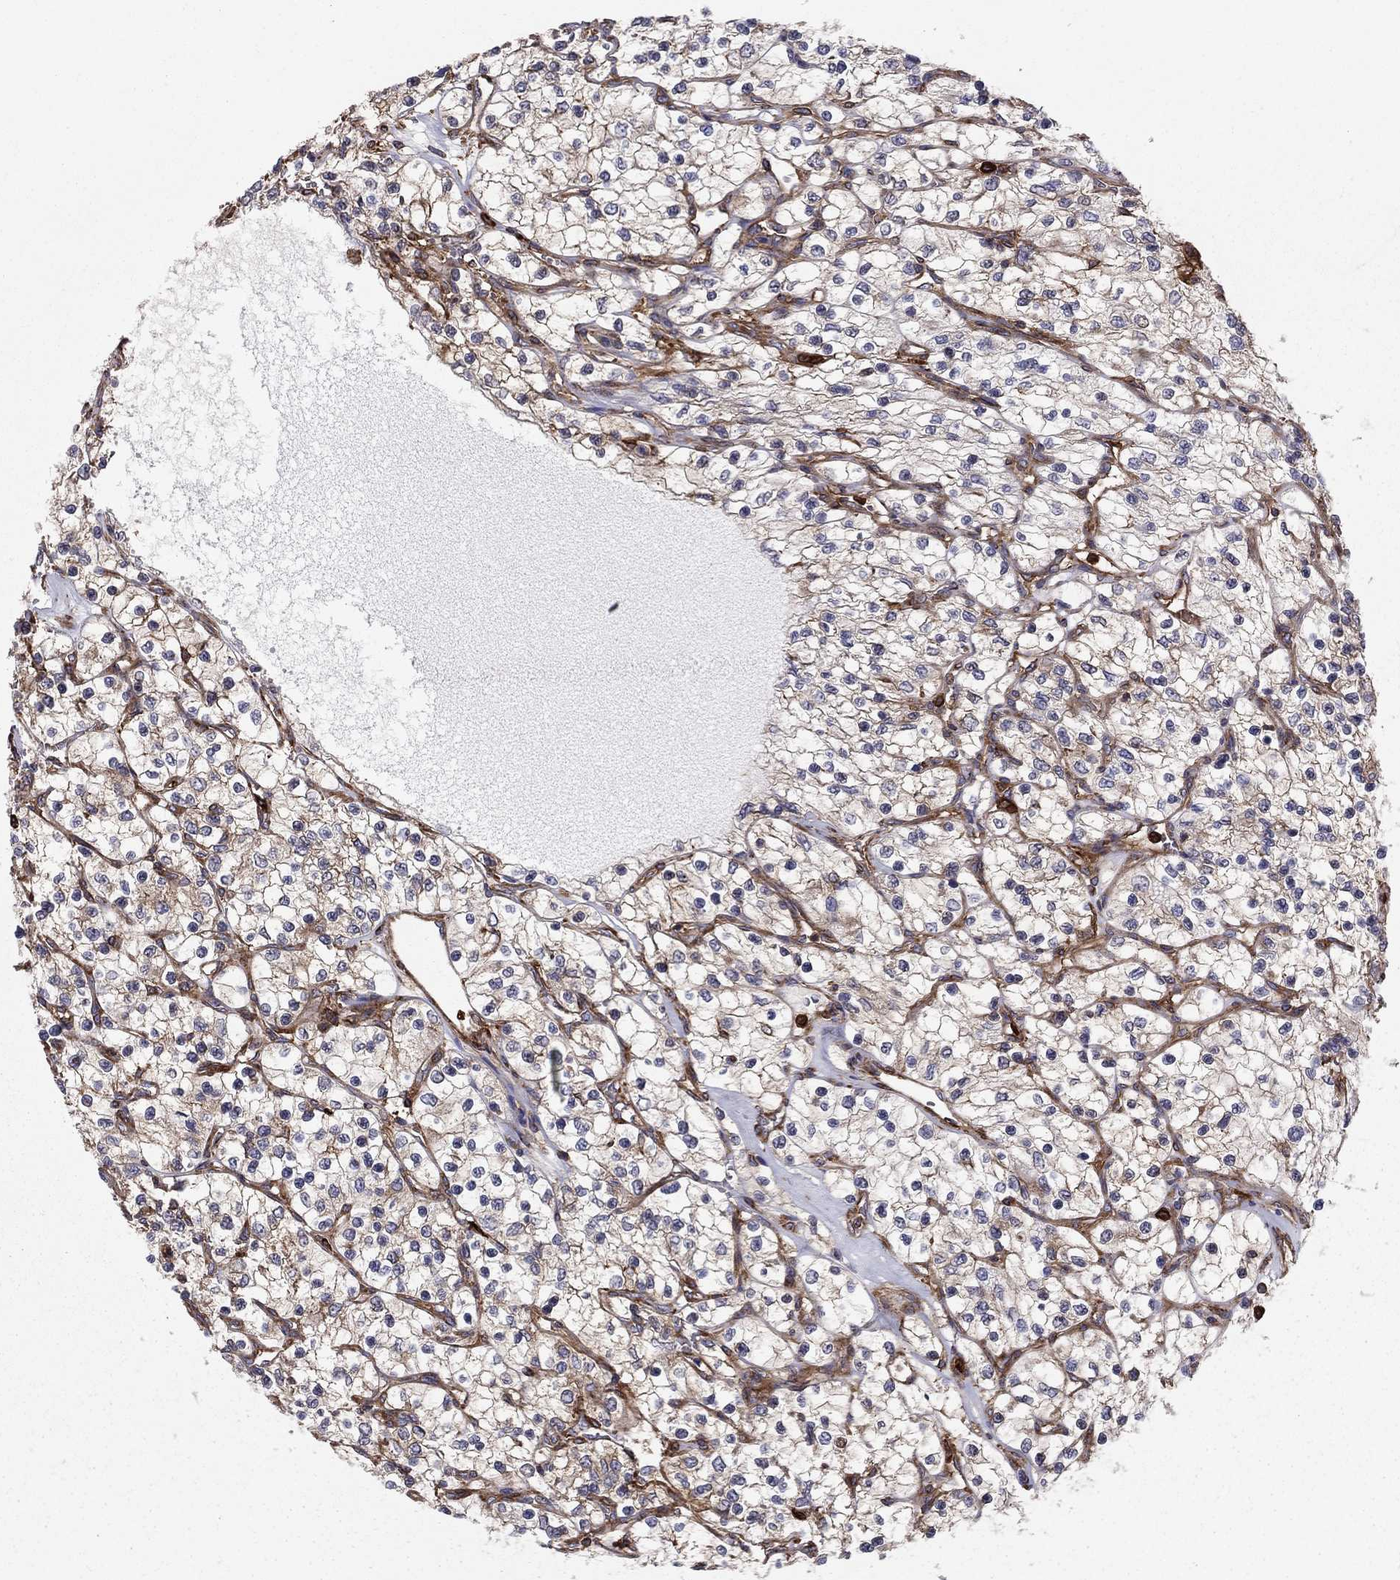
{"staining": {"intensity": "weak", "quantity": "25%-75%", "location": "cytoplasmic/membranous"}, "tissue": "renal cancer", "cell_type": "Tumor cells", "image_type": "cancer", "snomed": [{"axis": "morphology", "description": "Adenocarcinoma, NOS"}, {"axis": "topography", "description": "Kidney"}], "caption": "Protein staining by IHC displays weak cytoplasmic/membranous expression in approximately 25%-75% of tumor cells in renal cancer (adenocarcinoma). (Stains: DAB in brown, nuclei in blue, Microscopy: brightfield microscopy at high magnification).", "gene": "EHBP1L1", "patient": {"sex": "female", "age": 69}}